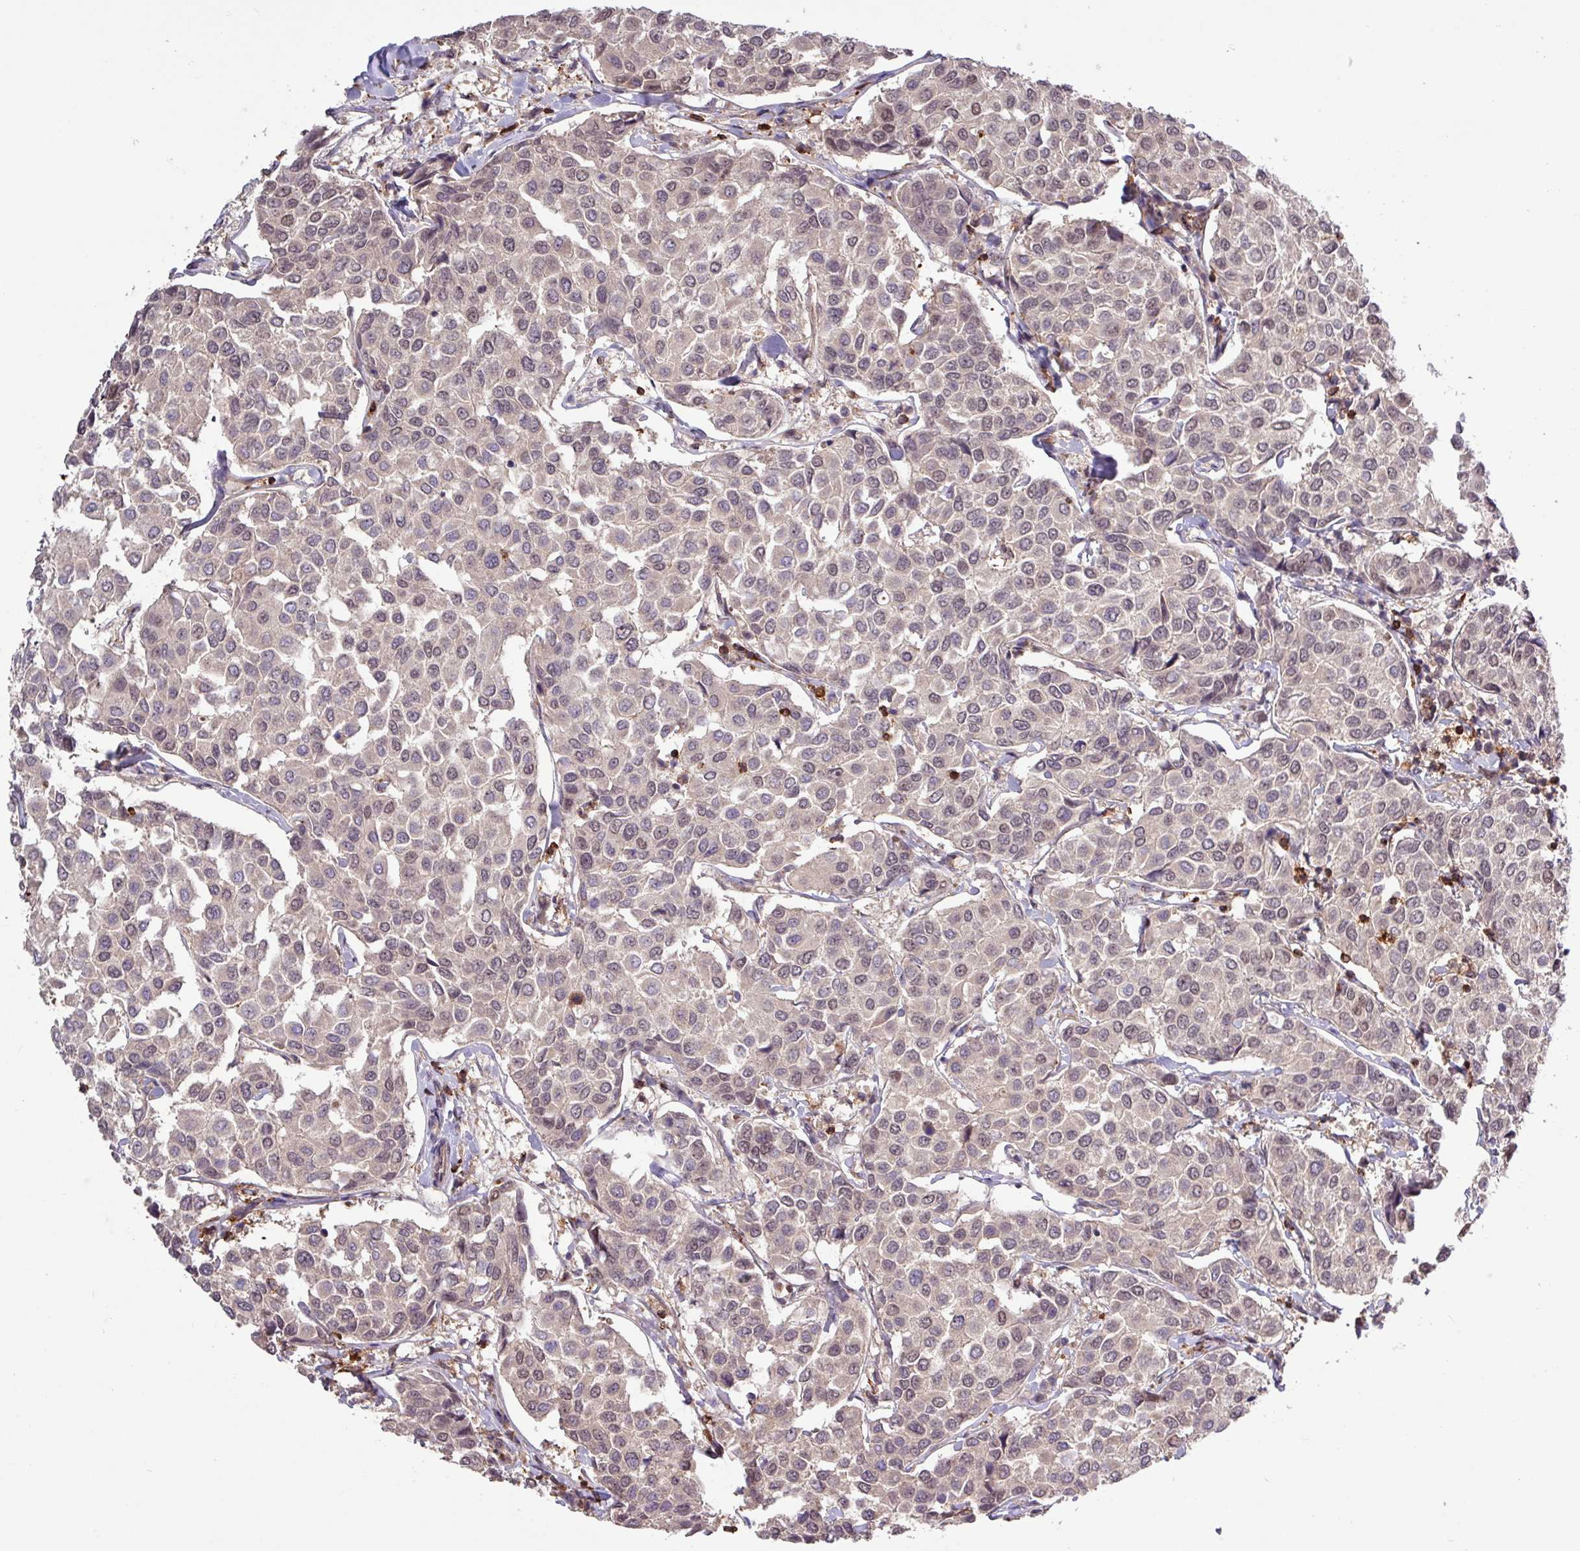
{"staining": {"intensity": "weak", "quantity": "25%-75%", "location": "nuclear"}, "tissue": "breast cancer", "cell_type": "Tumor cells", "image_type": "cancer", "snomed": [{"axis": "morphology", "description": "Duct carcinoma"}, {"axis": "topography", "description": "Breast"}], "caption": "Breast invasive ductal carcinoma tissue demonstrates weak nuclear positivity in approximately 25%-75% of tumor cells", "gene": "GON7", "patient": {"sex": "female", "age": 55}}